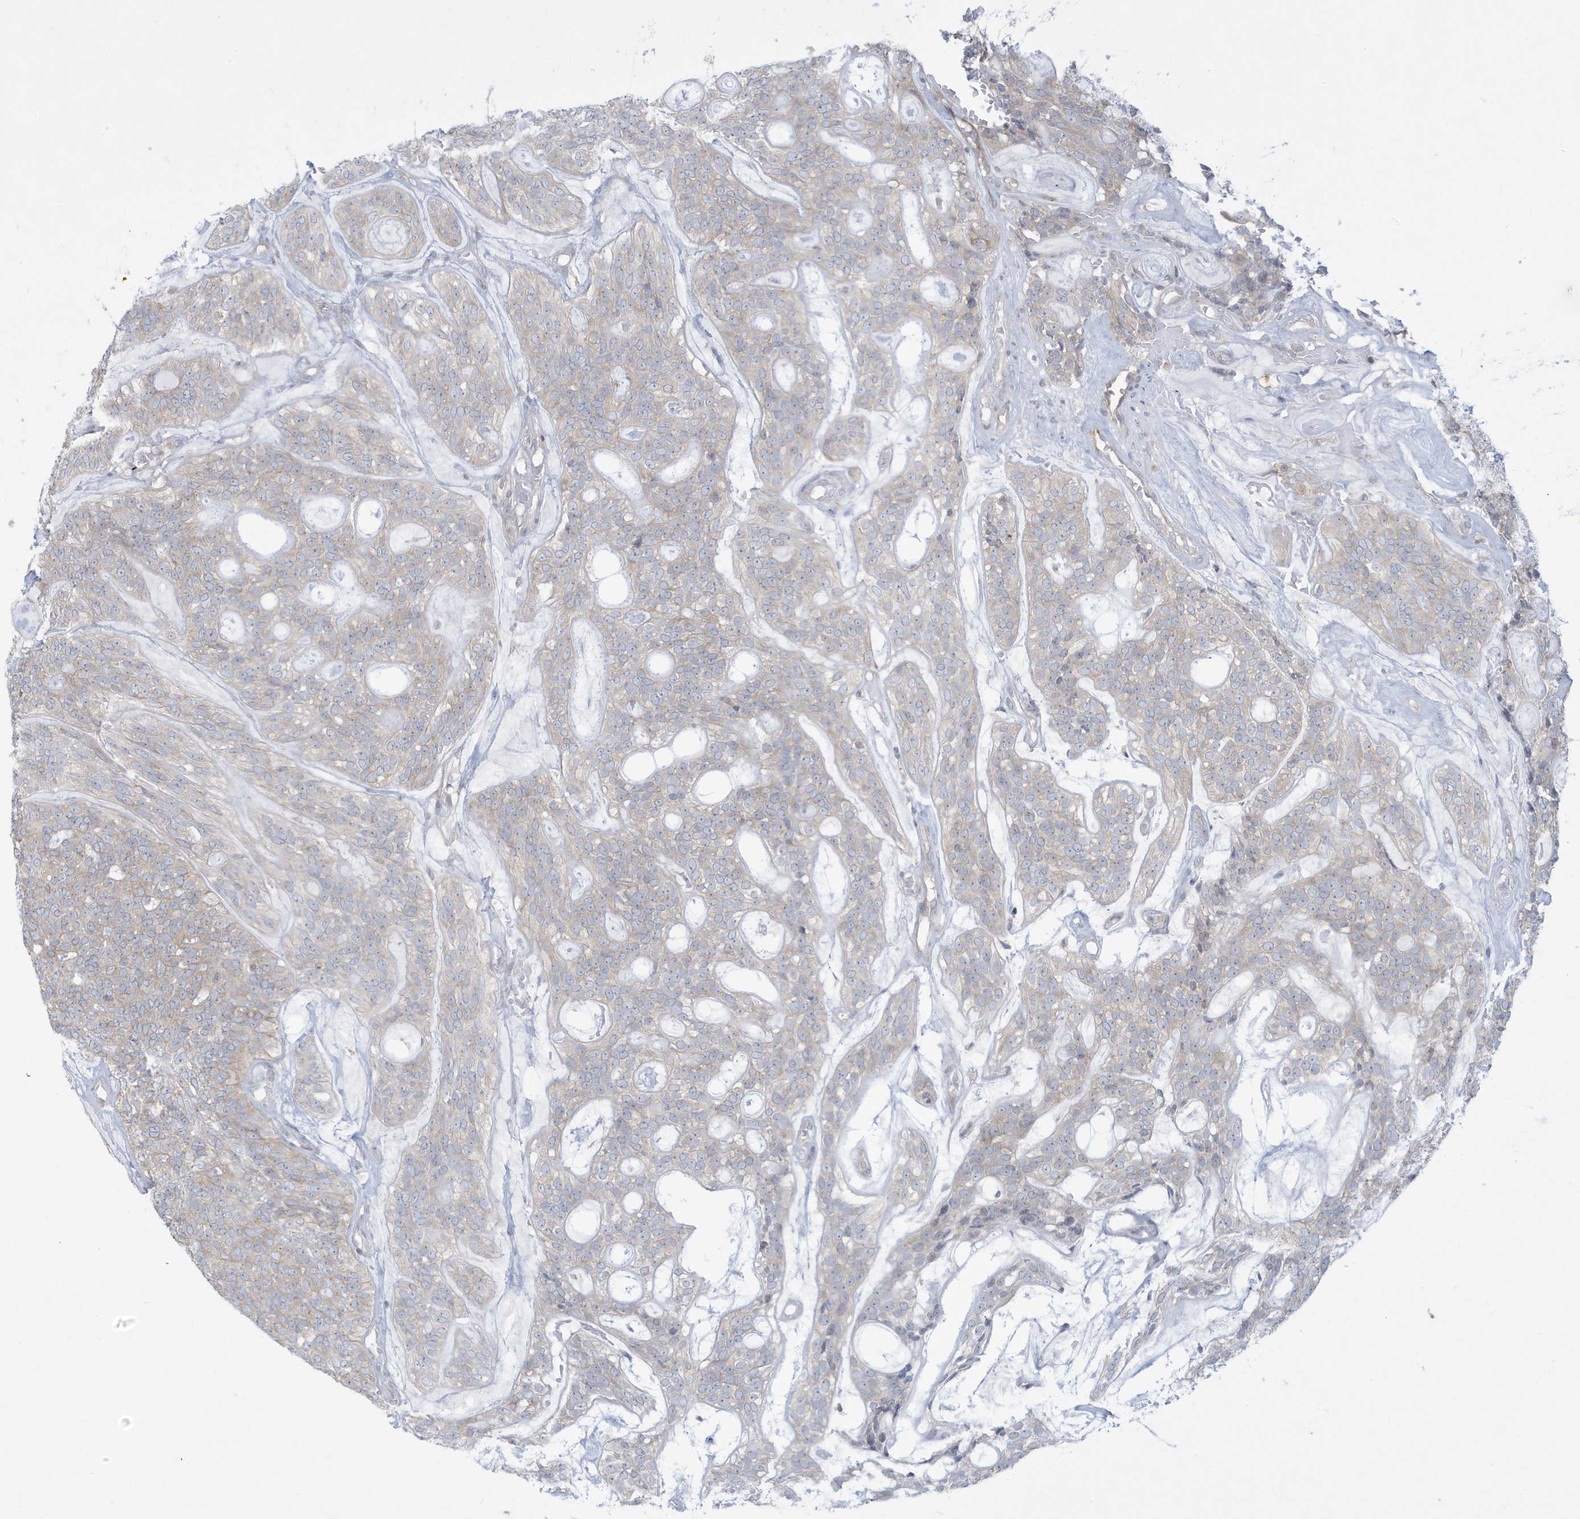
{"staining": {"intensity": "negative", "quantity": "none", "location": "none"}, "tissue": "head and neck cancer", "cell_type": "Tumor cells", "image_type": "cancer", "snomed": [{"axis": "morphology", "description": "Adenocarcinoma, NOS"}, {"axis": "topography", "description": "Head-Neck"}], "caption": "Head and neck adenocarcinoma was stained to show a protein in brown. There is no significant positivity in tumor cells. (Stains: DAB (3,3'-diaminobenzidine) immunohistochemistry with hematoxylin counter stain, Microscopy: brightfield microscopy at high magnification).", "gene": "SLAMF9", "patient": {"sex": "male", "age": 66}}